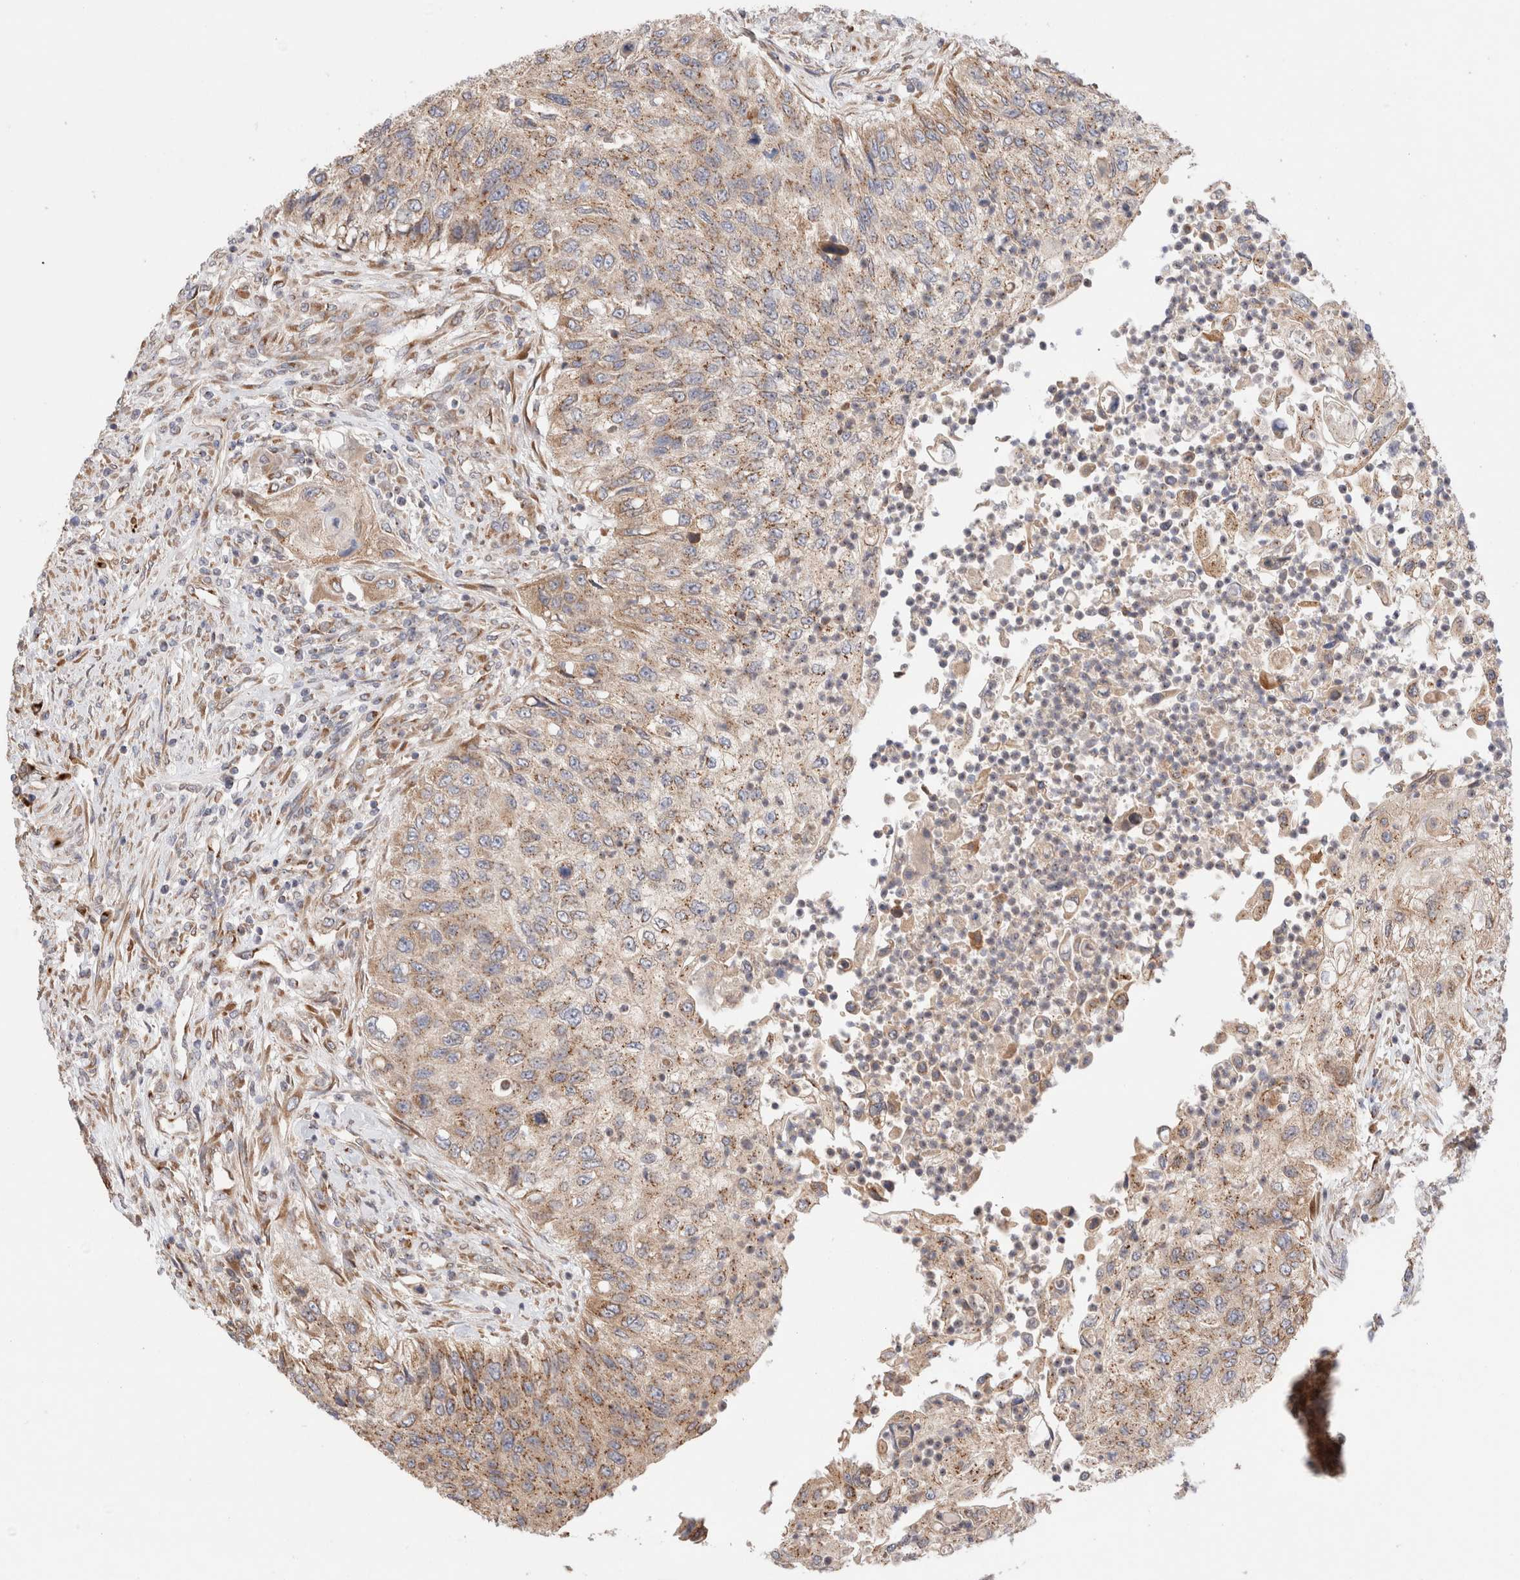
{"staining": {"intensity": "moderate", "quantity": ">75%", "location": "cytoplasmic/membranous"}, "tissue": "urothelial cancer", "cell_type": "Tumor cells", "image_type": "cancer", "snomed": [{"axis": "morphology", "description": "Urothelial carcinoma, High grade"}, {"axis": "topography", "description": "Urinary bladder"}], "caption": "Protein expression analysis of urothelial cancer displays moderate cytoplasmic/membranous staining in approximately >75% of tumor cells.", "gene": "LMAN2L", "patient": {"sex": "female", "age": 60}}